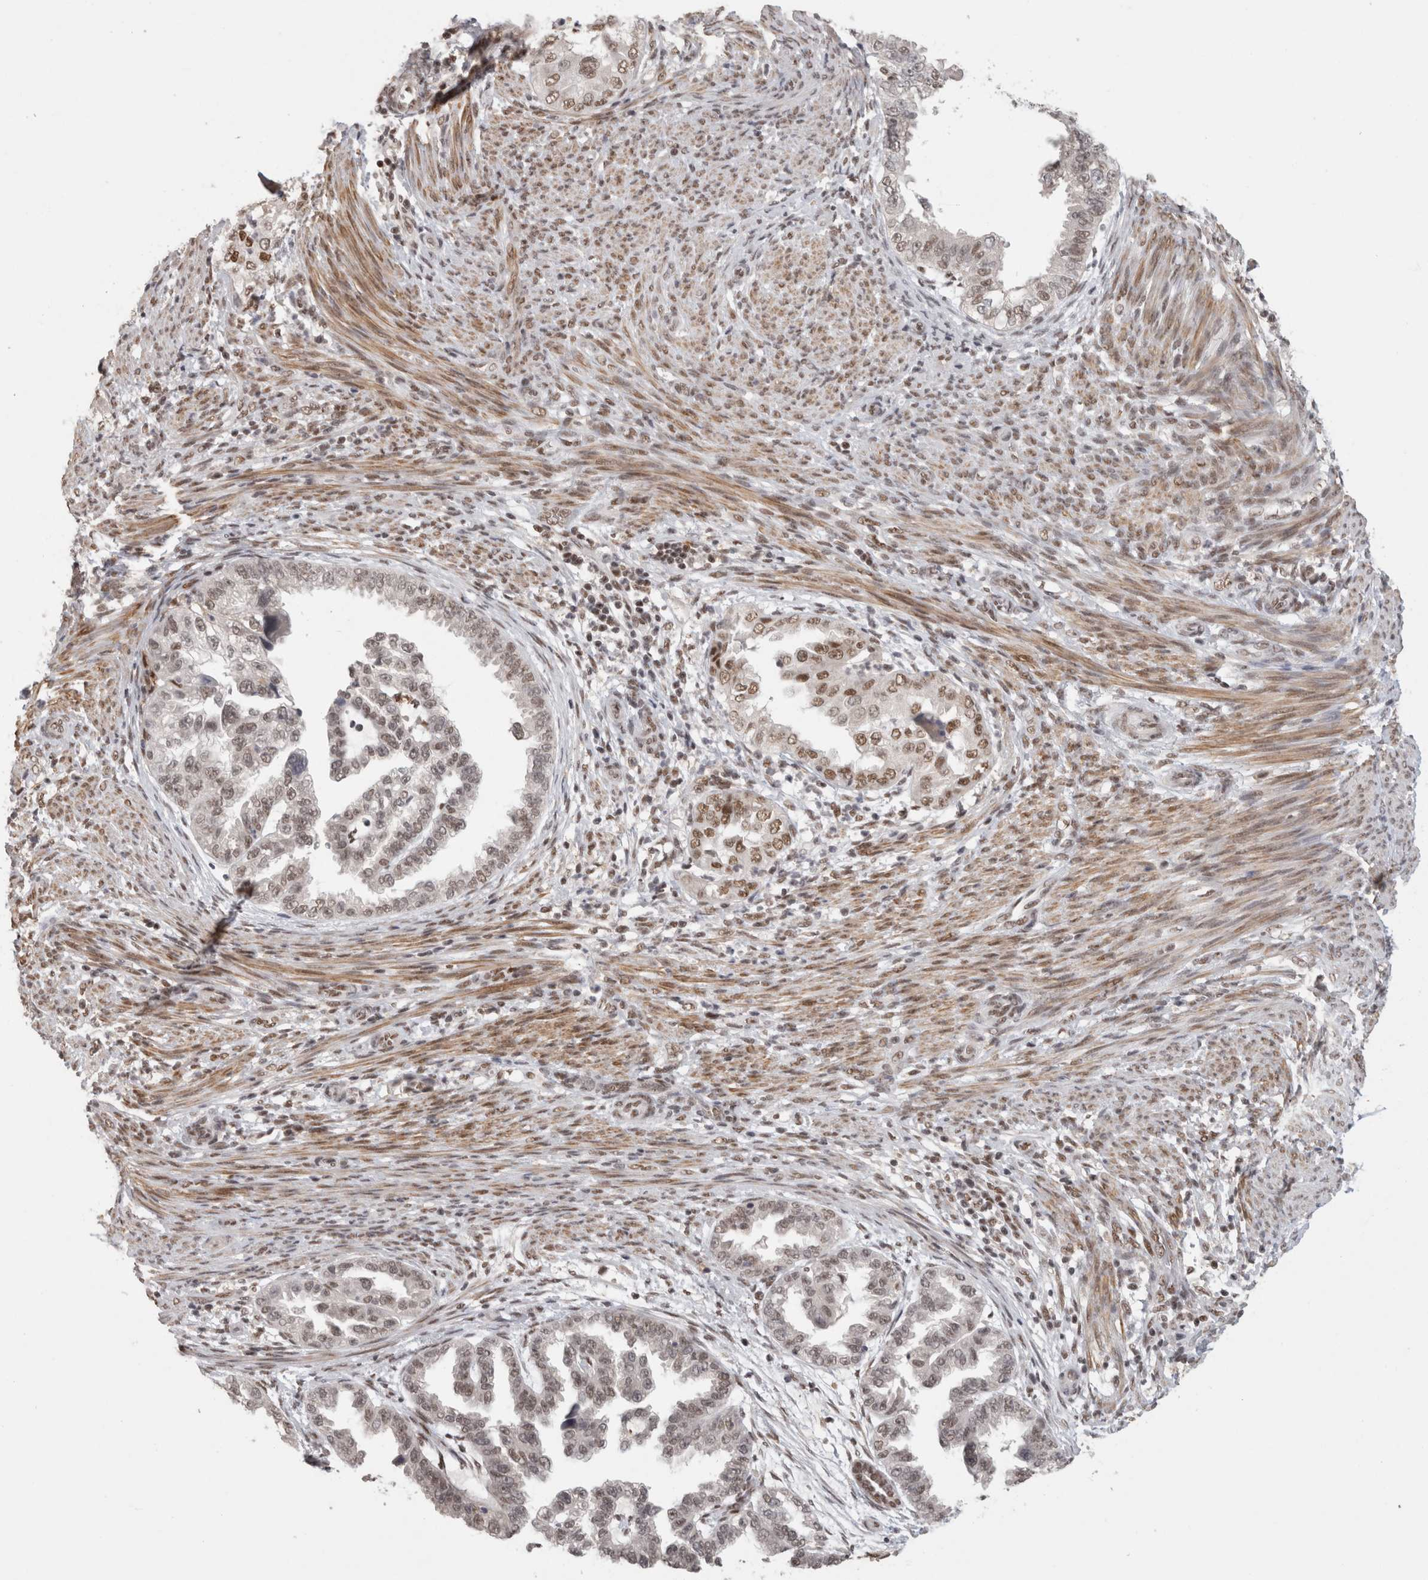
{"staining": {"intensity": "moderate", "quantity": "25%-75%", "location": "nuclear"}, "tissue": "endometrial cancer", "cell_type": "Tumor cells", "image_type": "cancer", "snomed": [{"axis": "morphology", "description": "Adenocarcinoma, NOS"}, {"axis": "topography", "description": "Endometrium"}], "caption": "Moderate nuclear staining is present in about 25%-75% of tumor cells in endometrial adenocarcinoma. The protein is shown in brown color, while the nuclei are stained blue.", "gene": "ZNF830", "patient": {"sex": "female", "age": 85}}